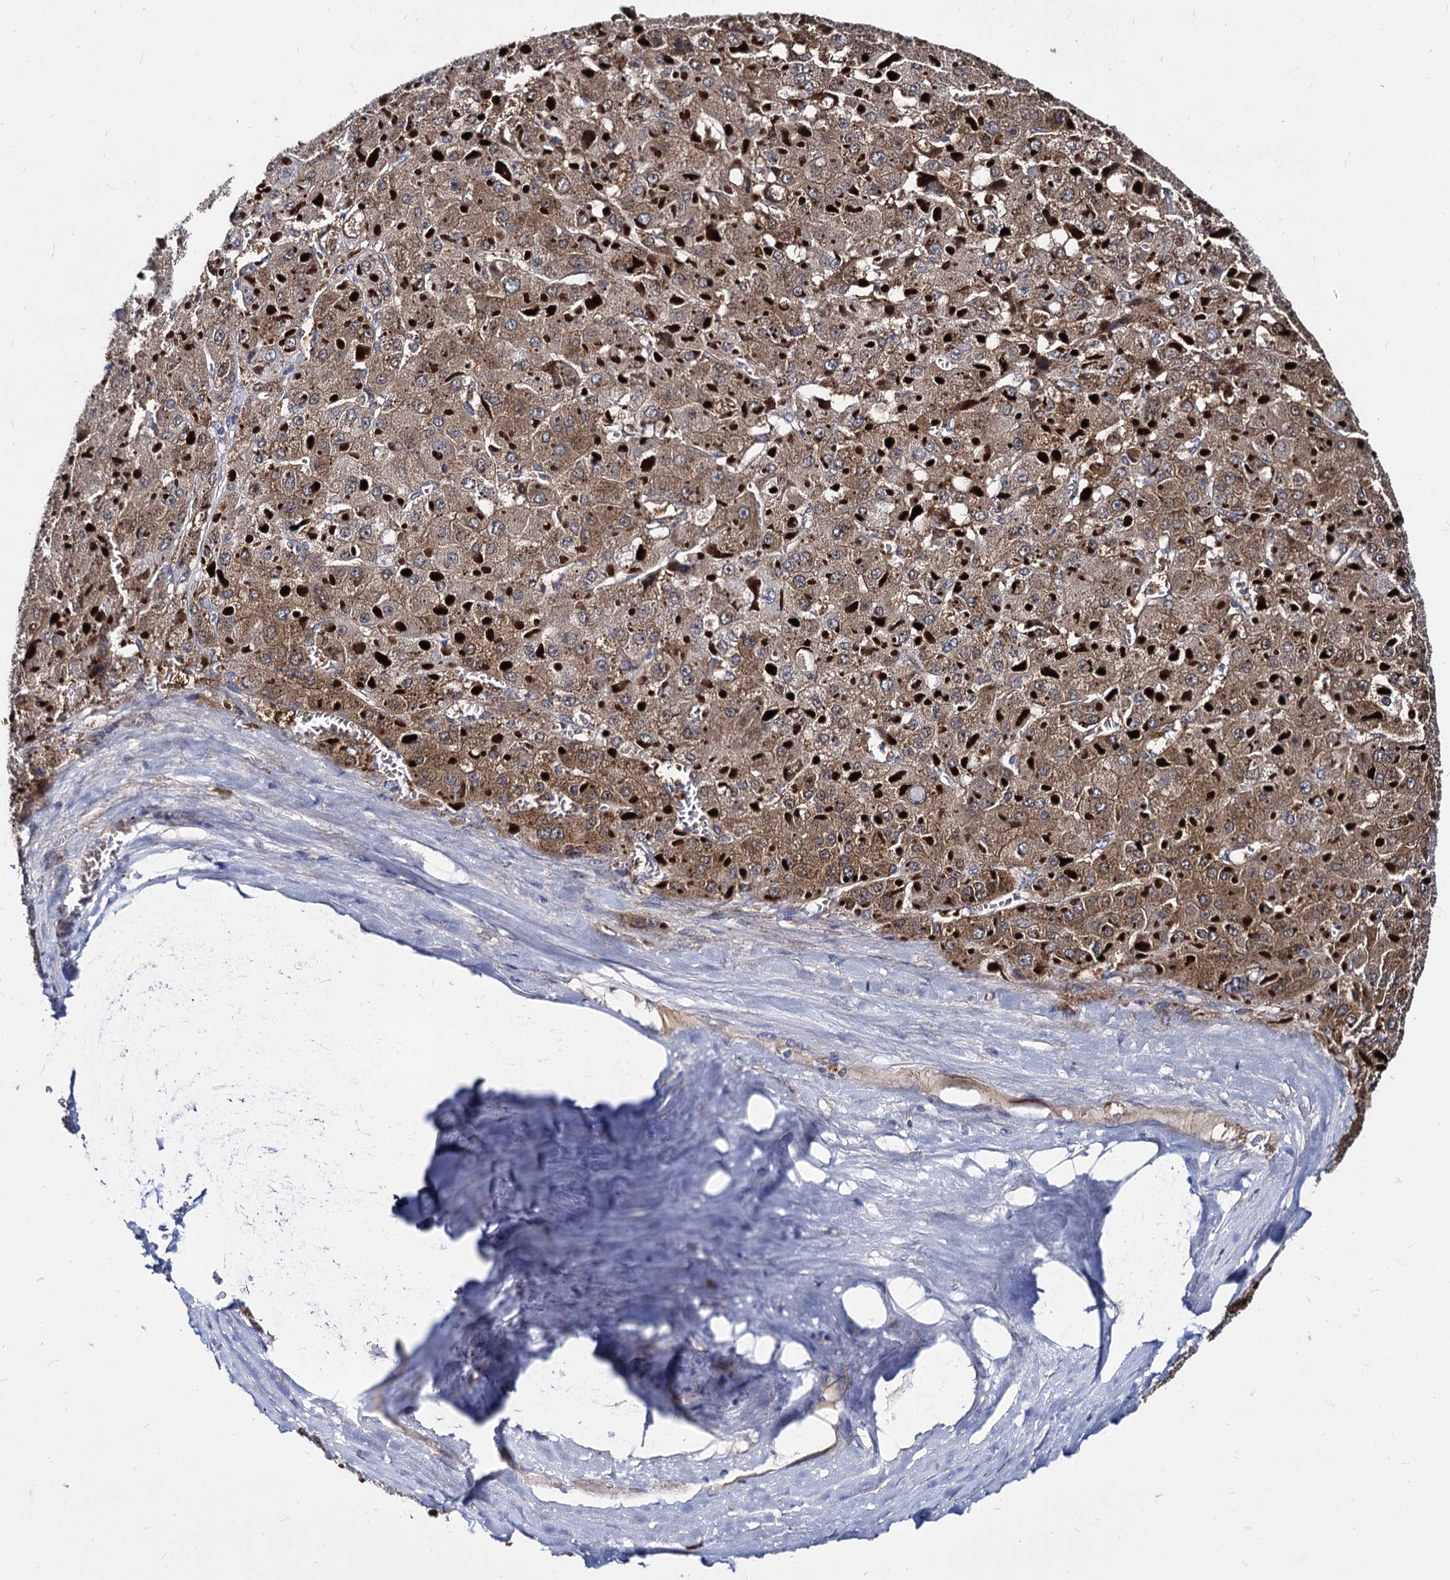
{"staining": {"intensity": "moderate", "quantity": ">75%", "location": "cytoplasmic/membranous"}, "tissue": "liver cancer", "cell_type": "Tumor cells", "image_type": "cancer", "snomed": [{"axis": "morphology", "description": "Carcinoma, Hepatocellular, NOS"}, {"axis": "topography", "description": "Liver"}], "caption": "Protein analysis of liver cancer tissue reveals moderate cytoplasmic/membranous staining in approximately >75% of tumor cells. (DAB IHC with brightfield microscopy, high magnification).", "gene": "NME1", "patient": {"sex": "female", "age": 73}}